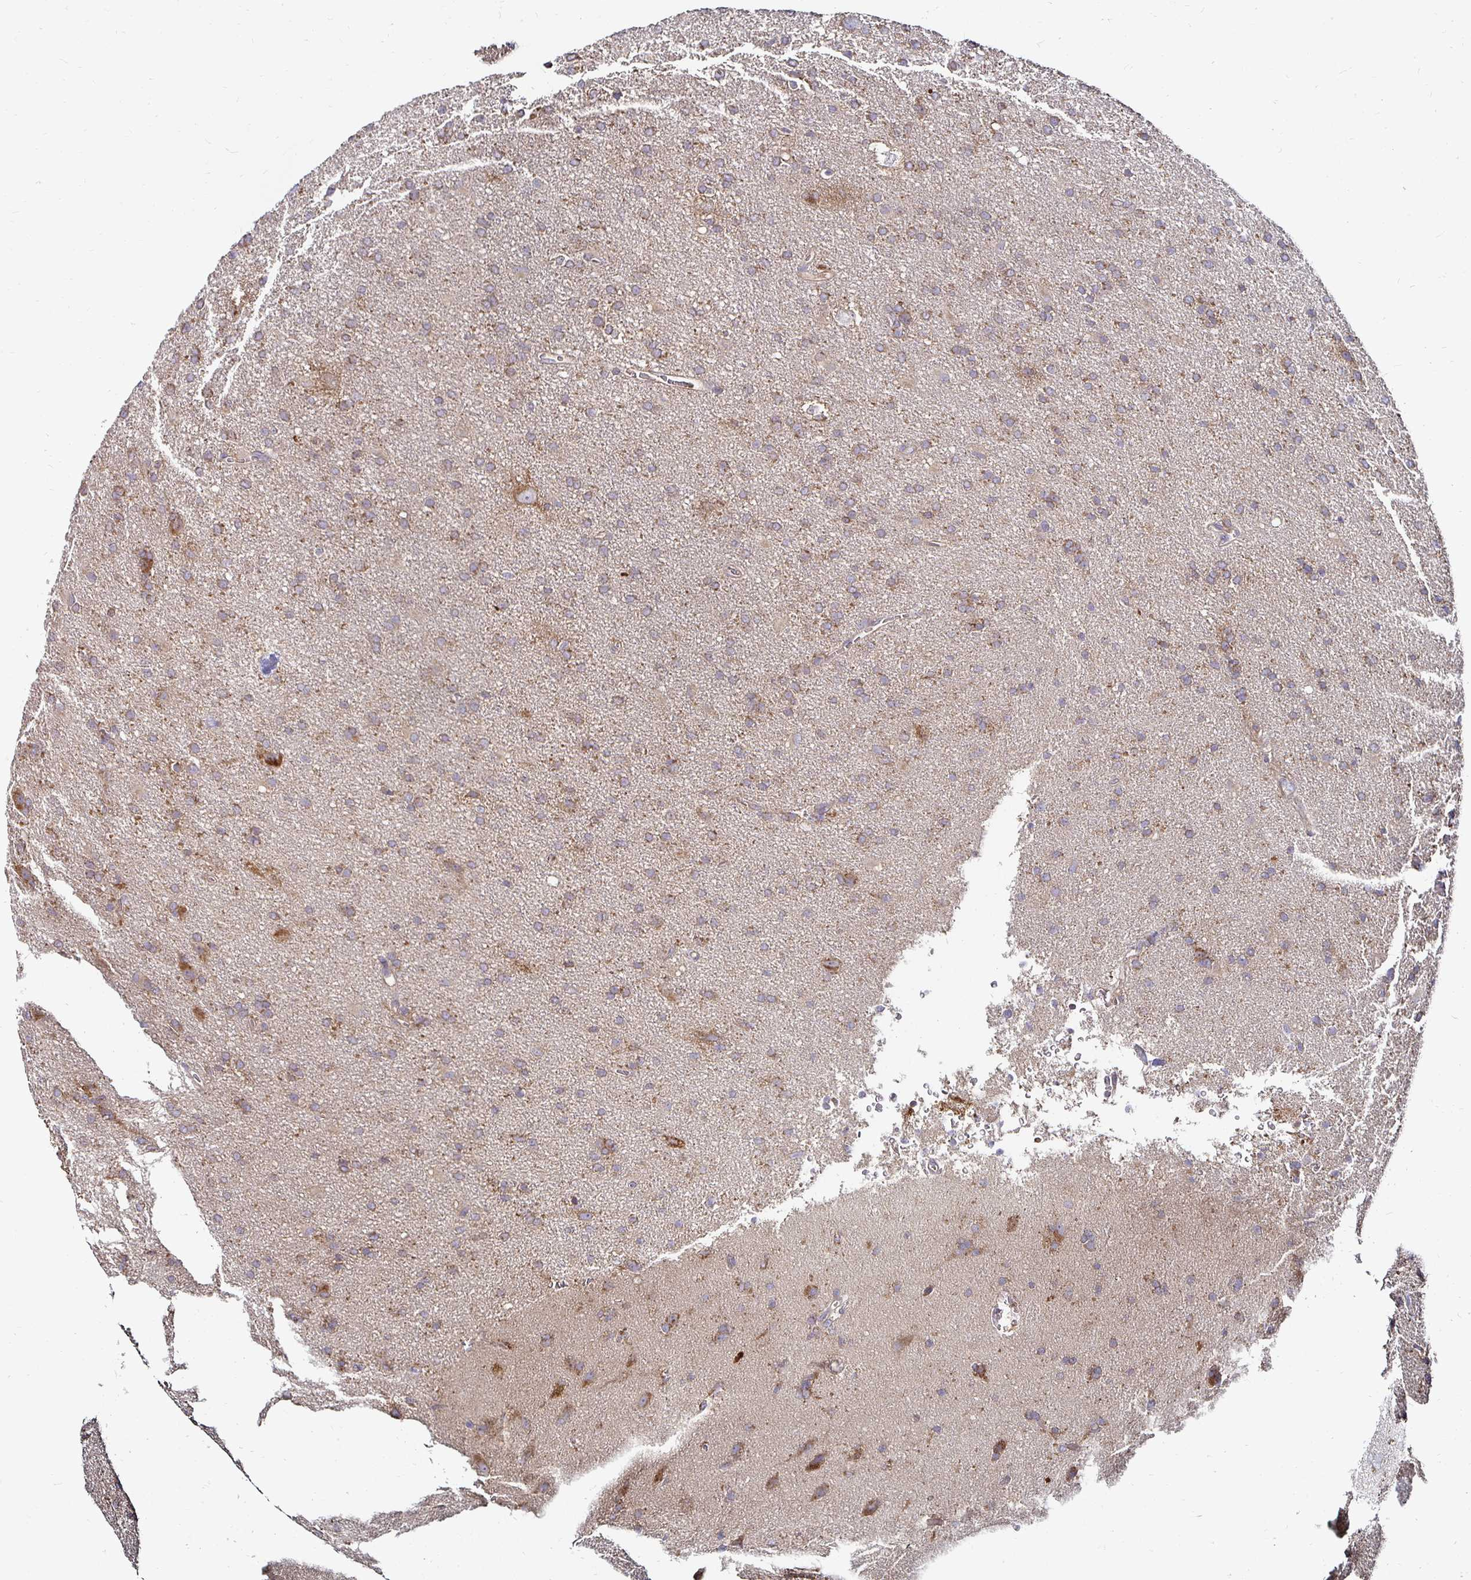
{"staining": {"intensity": "moderate", "quantity": ">75%", "location": "cytoplasmic/membranous"}, "tissue": "glioma", "cell_type": "Tumor cells", "image_type": "cancer", "snomed": [{"axis": "morphology", "description": "Glioma, malignant, Low grade"}, {"axis": "topography", "description": "Brain"}], "caption": "Tumor cells exhibit medium levels of moderate cytoplasmic/membranous positivity in approximately >75% of cells in glioma.", "gene": "NCSTN", "patient": {"sex": "male", "age": 66}}